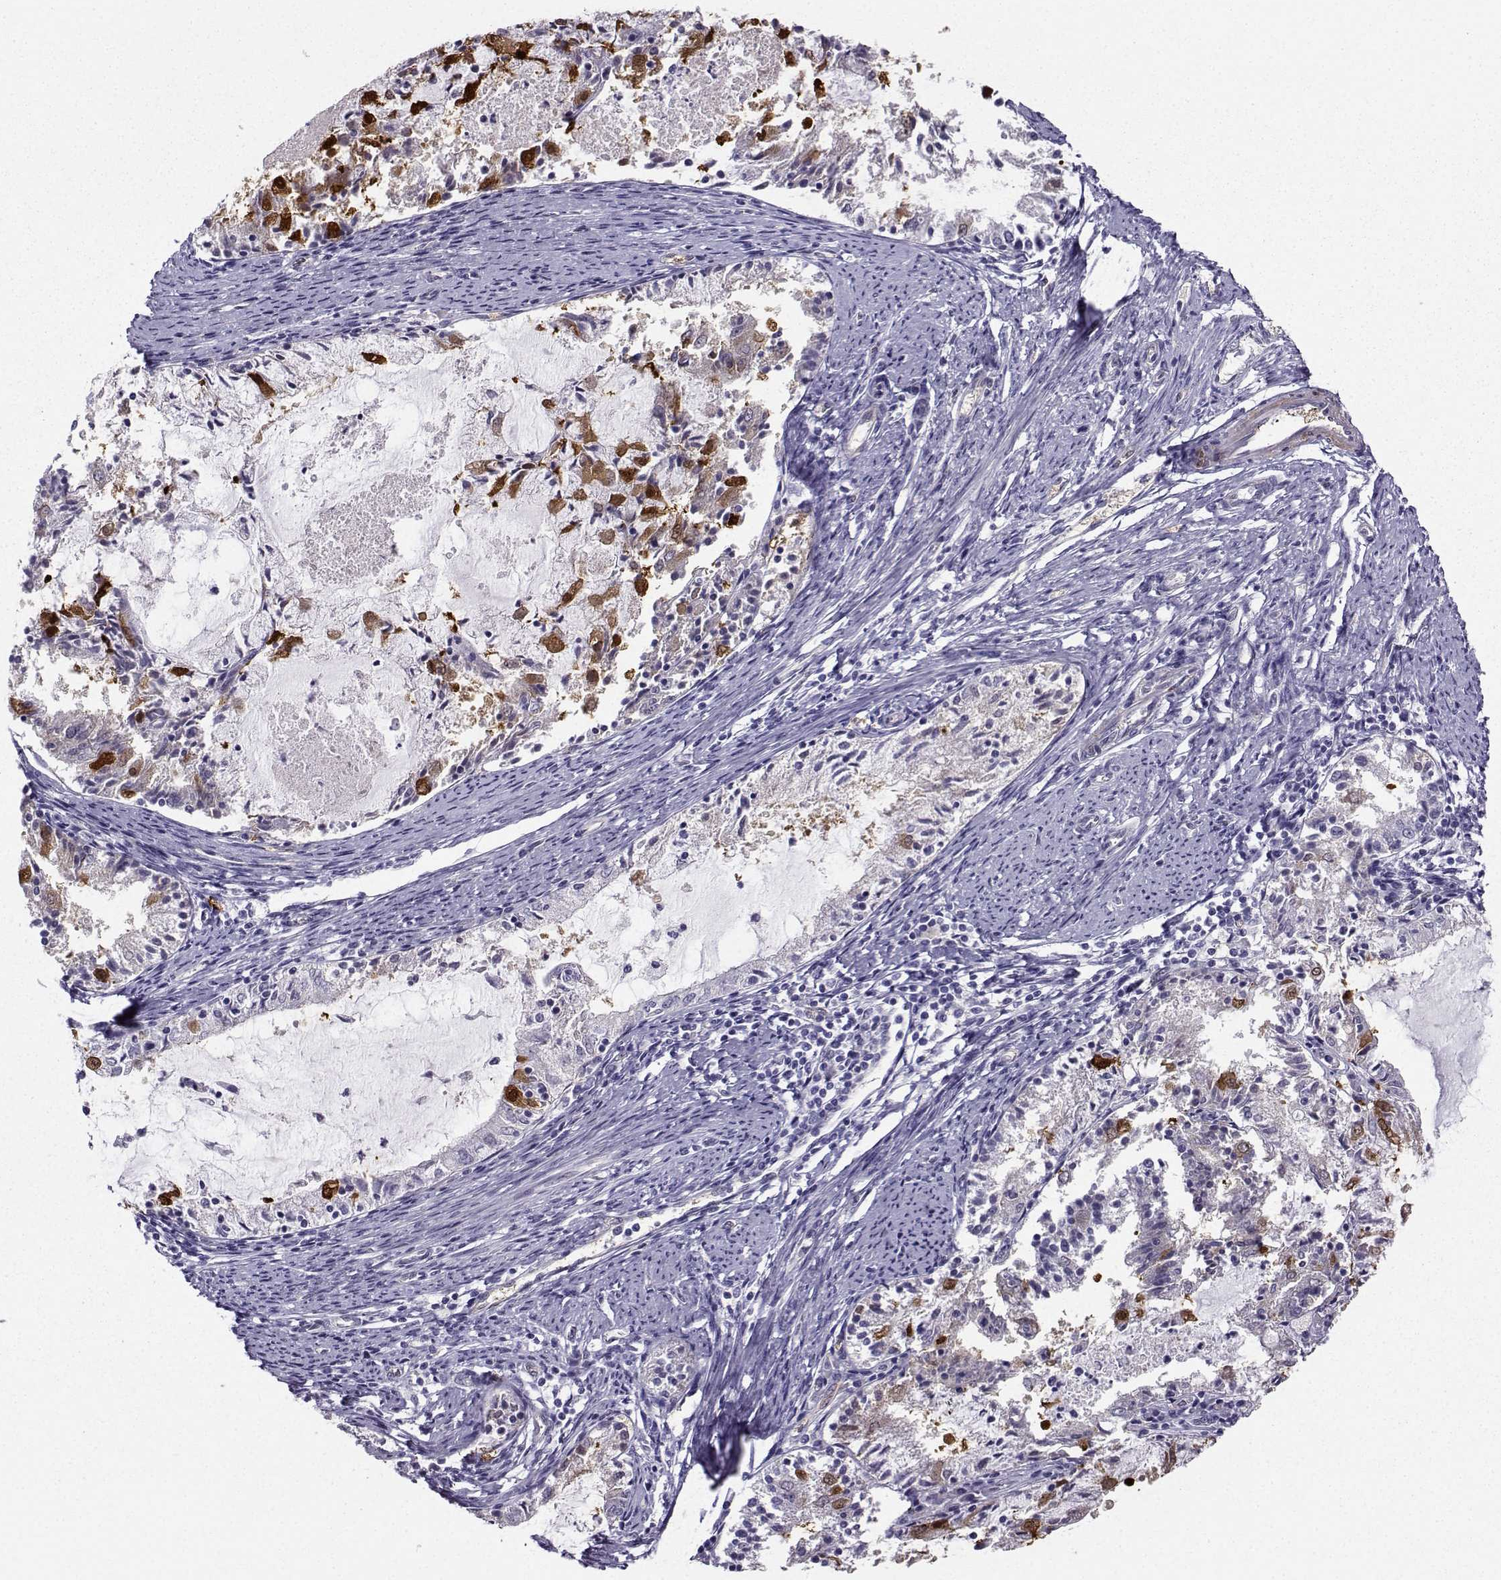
{"staining": {"intensity": "strong", "quantity": "<25%", "location": "cytoplasmic/membranous"}, "tissue": "endometrial cancer", "cell_type": "Tumor cells", "image_type": "cancer", "snomed": [{"axis": "morphology", "description": "Adenocarcinoma, NOS"}, {"axis": "topography", "description": "Endometrium"}], "caption": "Approximately <25% of tumor cells in human endometrial cancer demonstrate strong cytoplasmic/membranous protein staining as visualized by brown immunohistochemical staining.", "gene": "NQO1", "patient": {"sex": "female", "age": 57}}